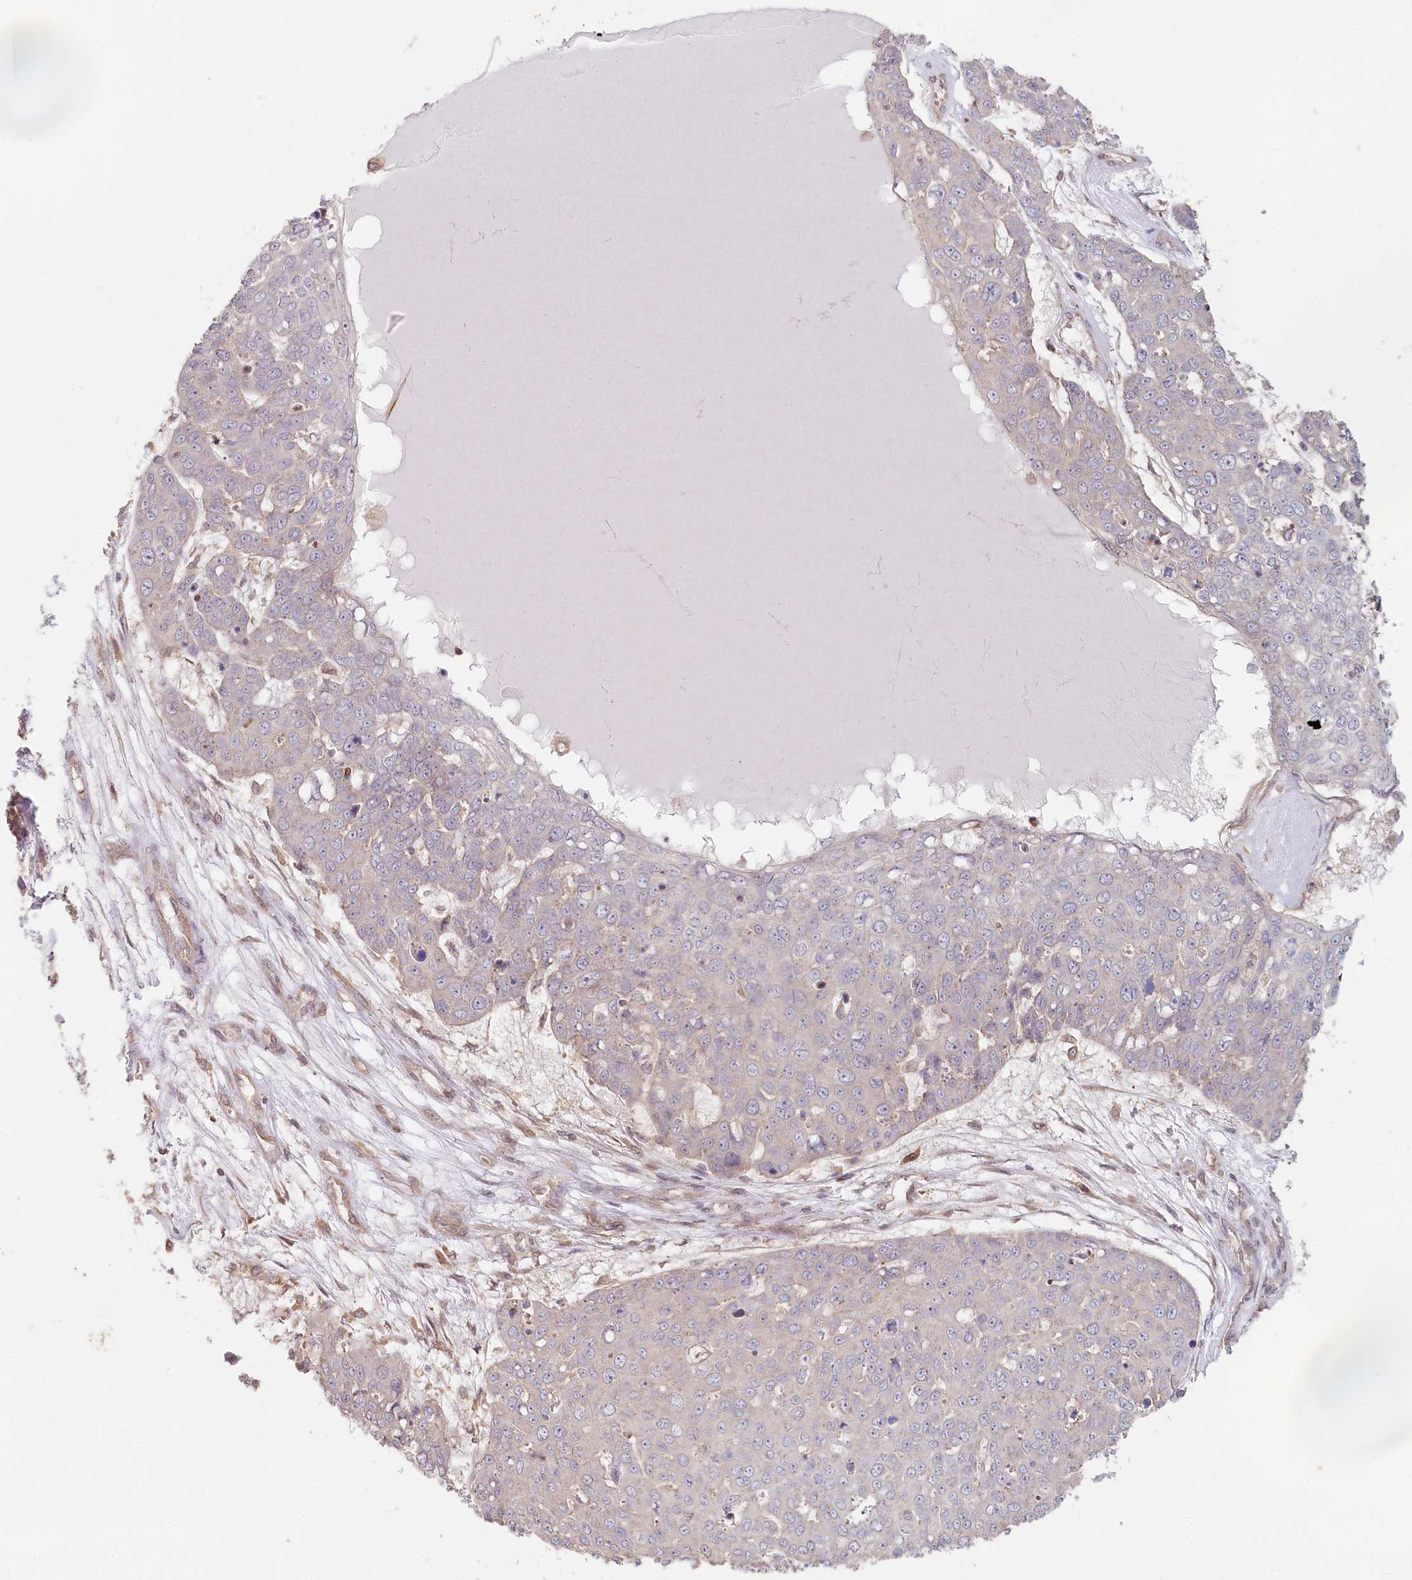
{"staining": {"intensity": "negative", "quantity": "none", "location": "none"}, "tissue": "skin cancer", "cell_type": "Tumor cells", "image_type": "cancer", "snomed": [{"axis": "morphology", "description": "Squamous cell carcinoma, NOS"}, {"axis": "topography", "description": "Skin"}], "caption": "Immunohistochemical staining of human skin cancer (squamous cell carcinoma) demonstrates no significant positivity in tumor cells.", "gene": "TCHP", "patient": {"sex": "male", "age": 71}}